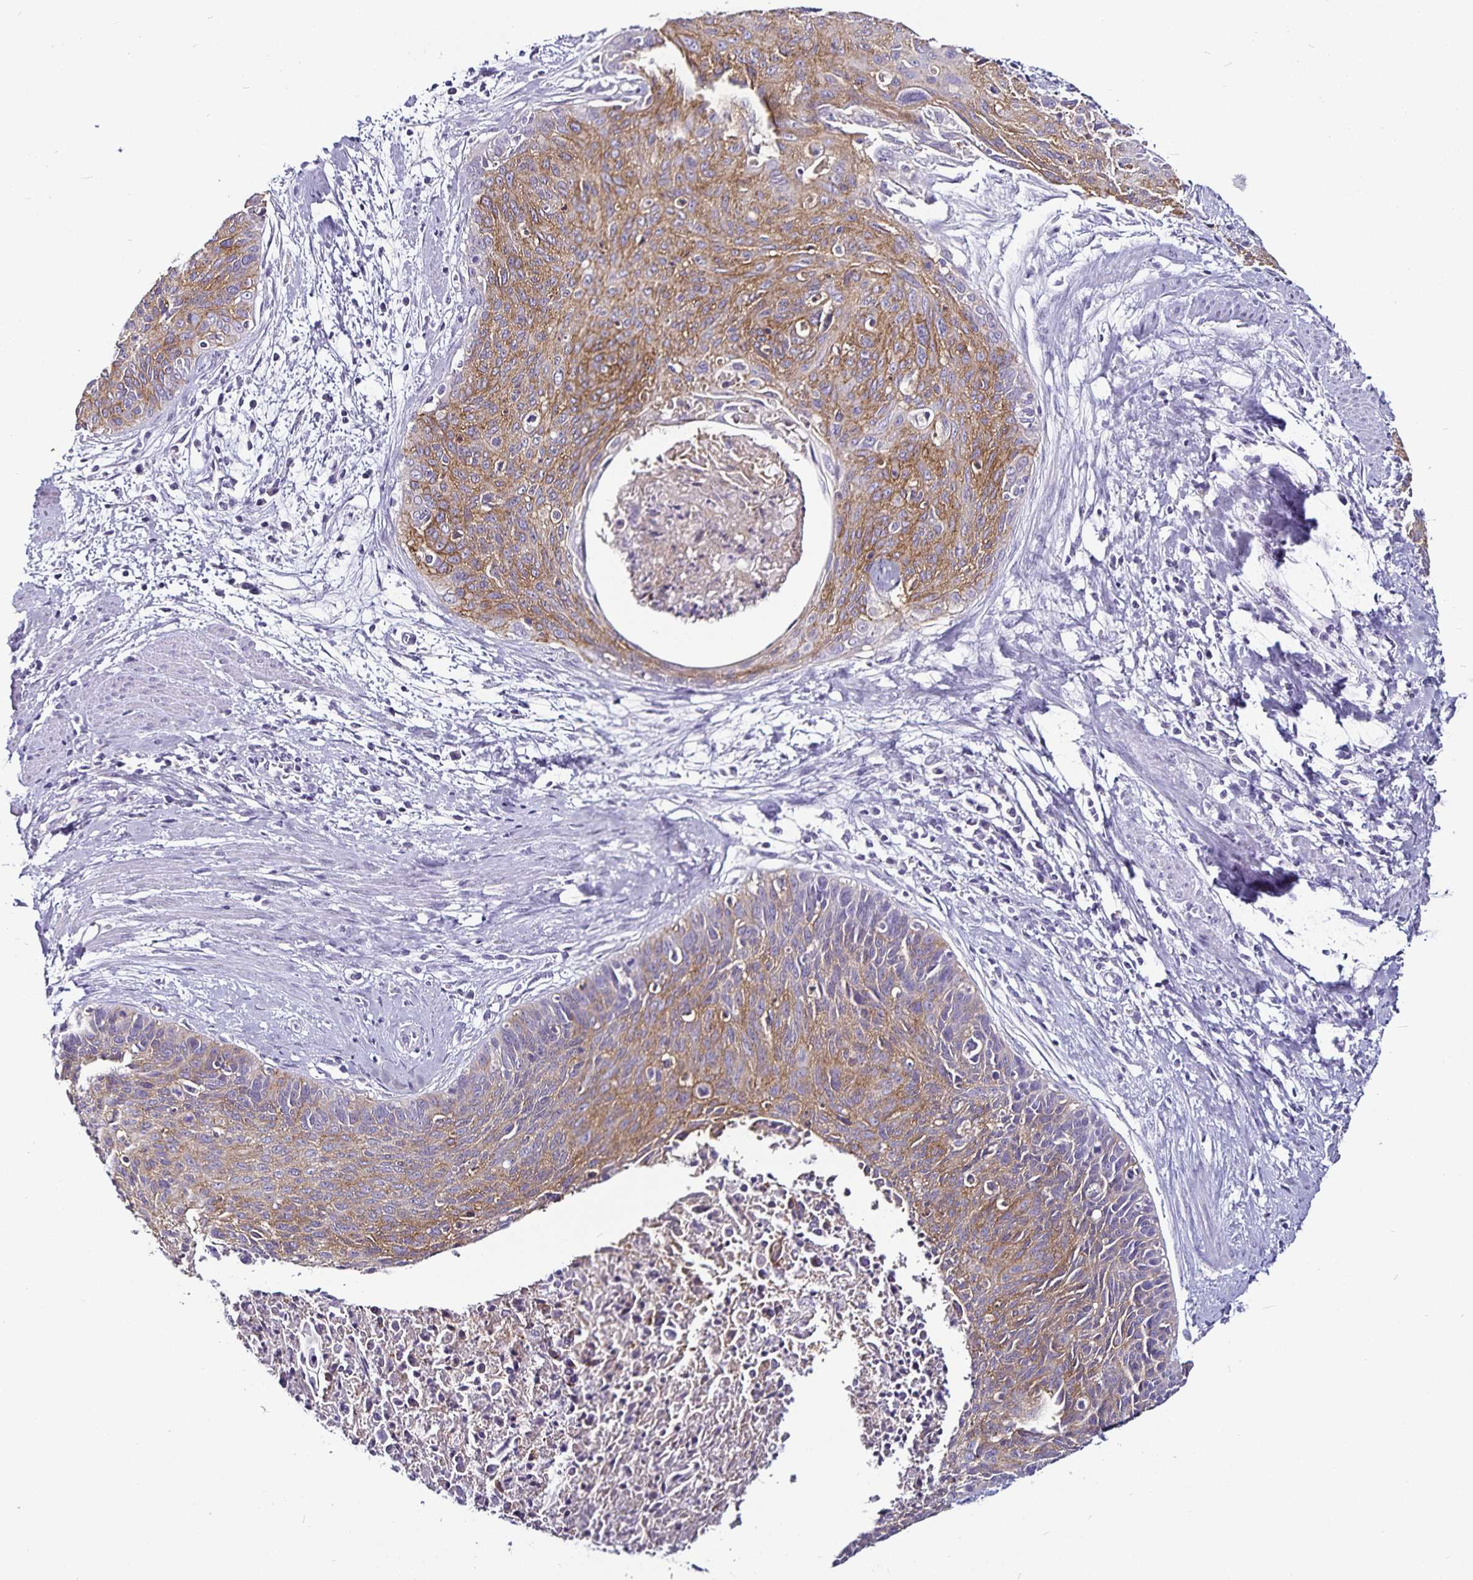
{"staining": {"intensity": "moderate", "quantity": "25%-75%", "location": "cytoplasmic/membranous"}, "tissue": "cervical cancer", "cell_type": "Tumor cells", "image_type": "cancer", "snomed": [{"axis": "morphology", "description": "Squamous cell carcinoma, NOS"}, {"axis": "topography", "description": "Cervix"}], "caption": "A brown stain labels moderate cytoplasmic/membranous expression of a protein in cervical squamous cell carcinoma tumor cells.", "gene": "CA12", "patient": {"sex": "female", "age": 55}}